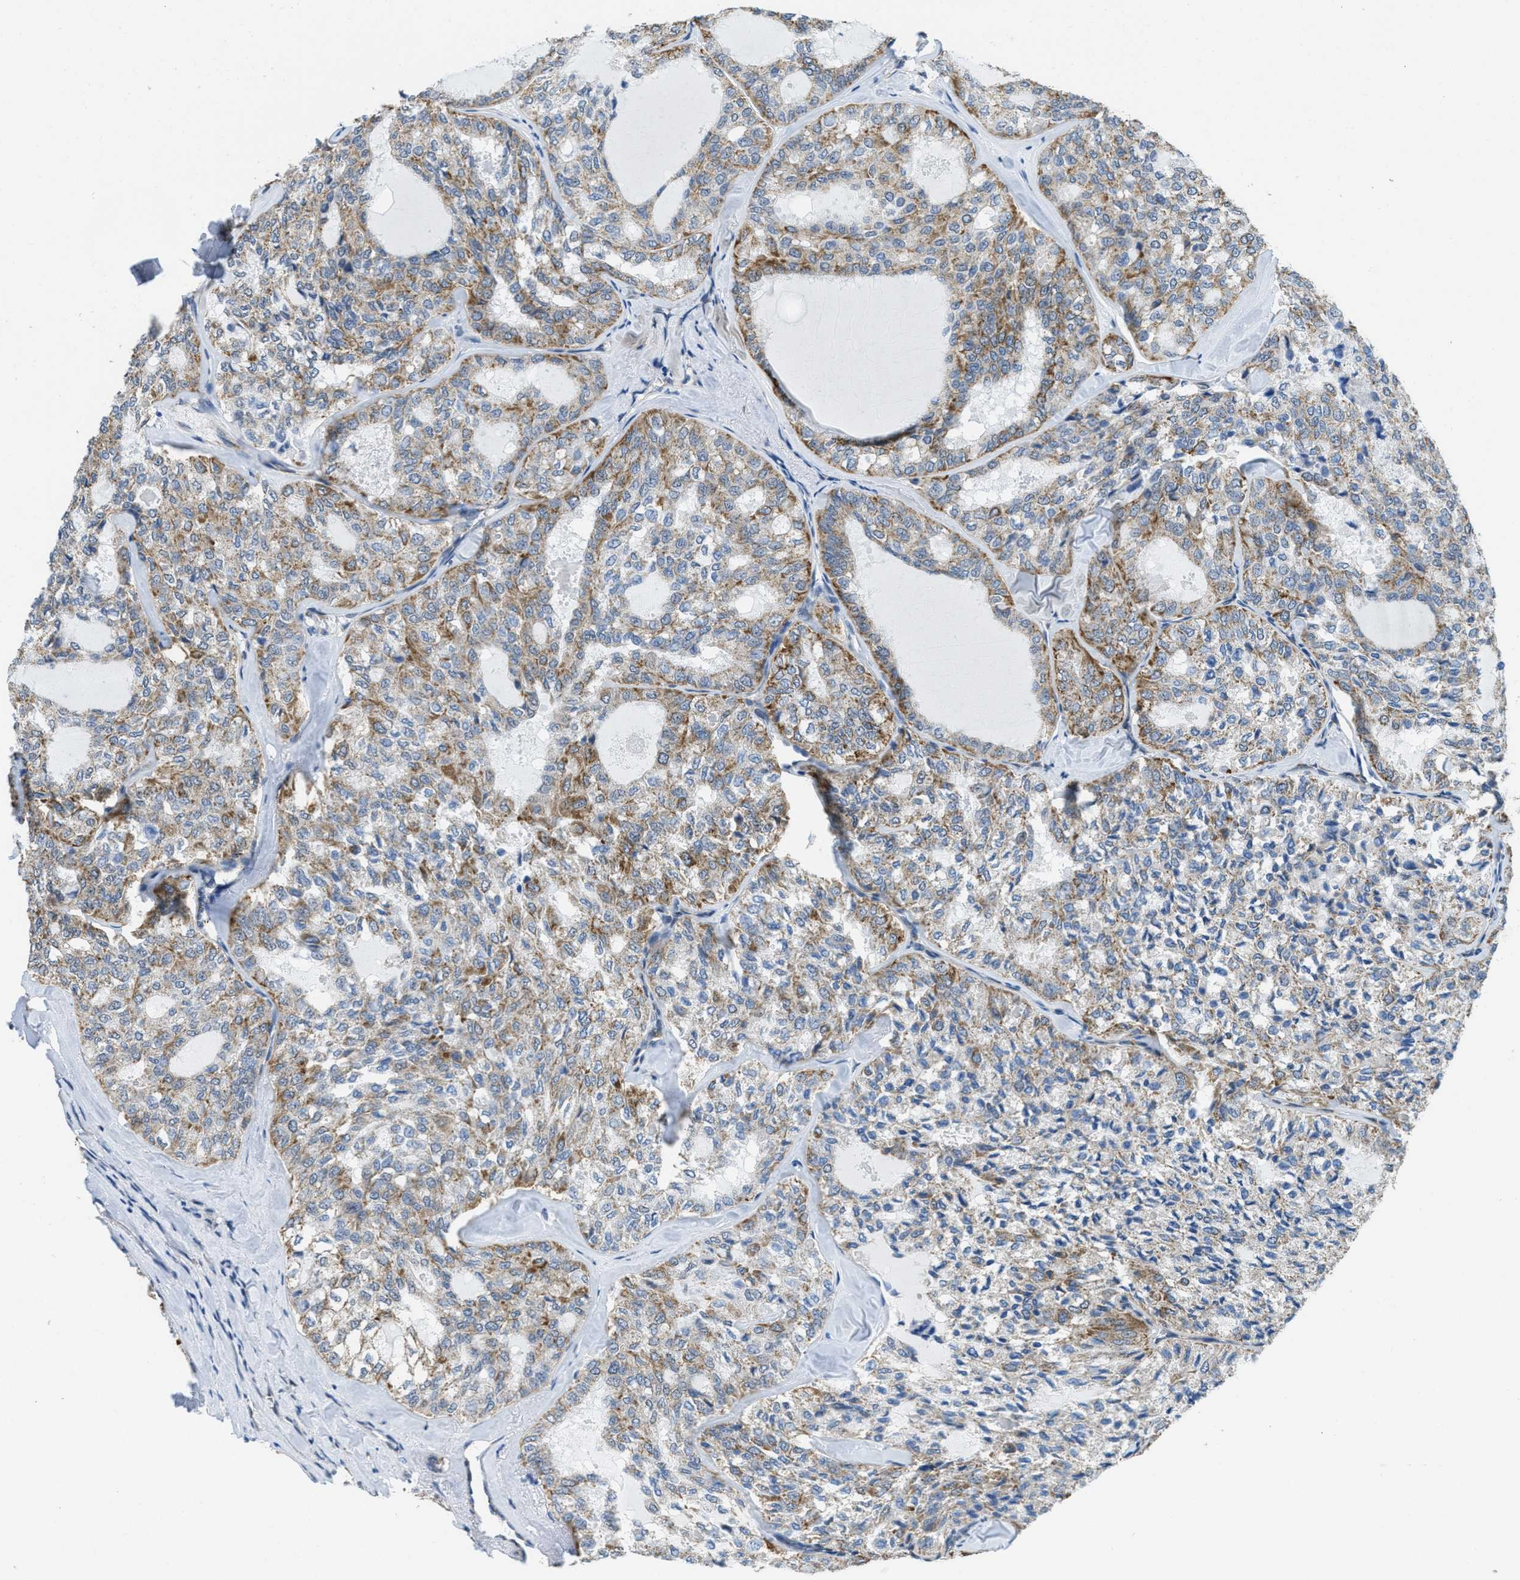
{"staining": {"intensity": "moderate", "quantity": ">75%", "location": "cytoplasmic/membranous"}, "tissue": "thyroid cancer", "cell_type": "Tumor cells", "image_type": "cancer", "snomed": [{"axis": "morphology", "description": "Follicular adenoma carcinoma, NOS"}, {"axis": "topography", "description": "Thyroid gland"}], "caption": "Brown immunohistochemical staining in human thyroid cancer exhibits moderate cytoplasmic/membranous expression in about >75% of tumor cells.", "gene": "TOMM70", "patient": {"sex": "male", "age": 75}}